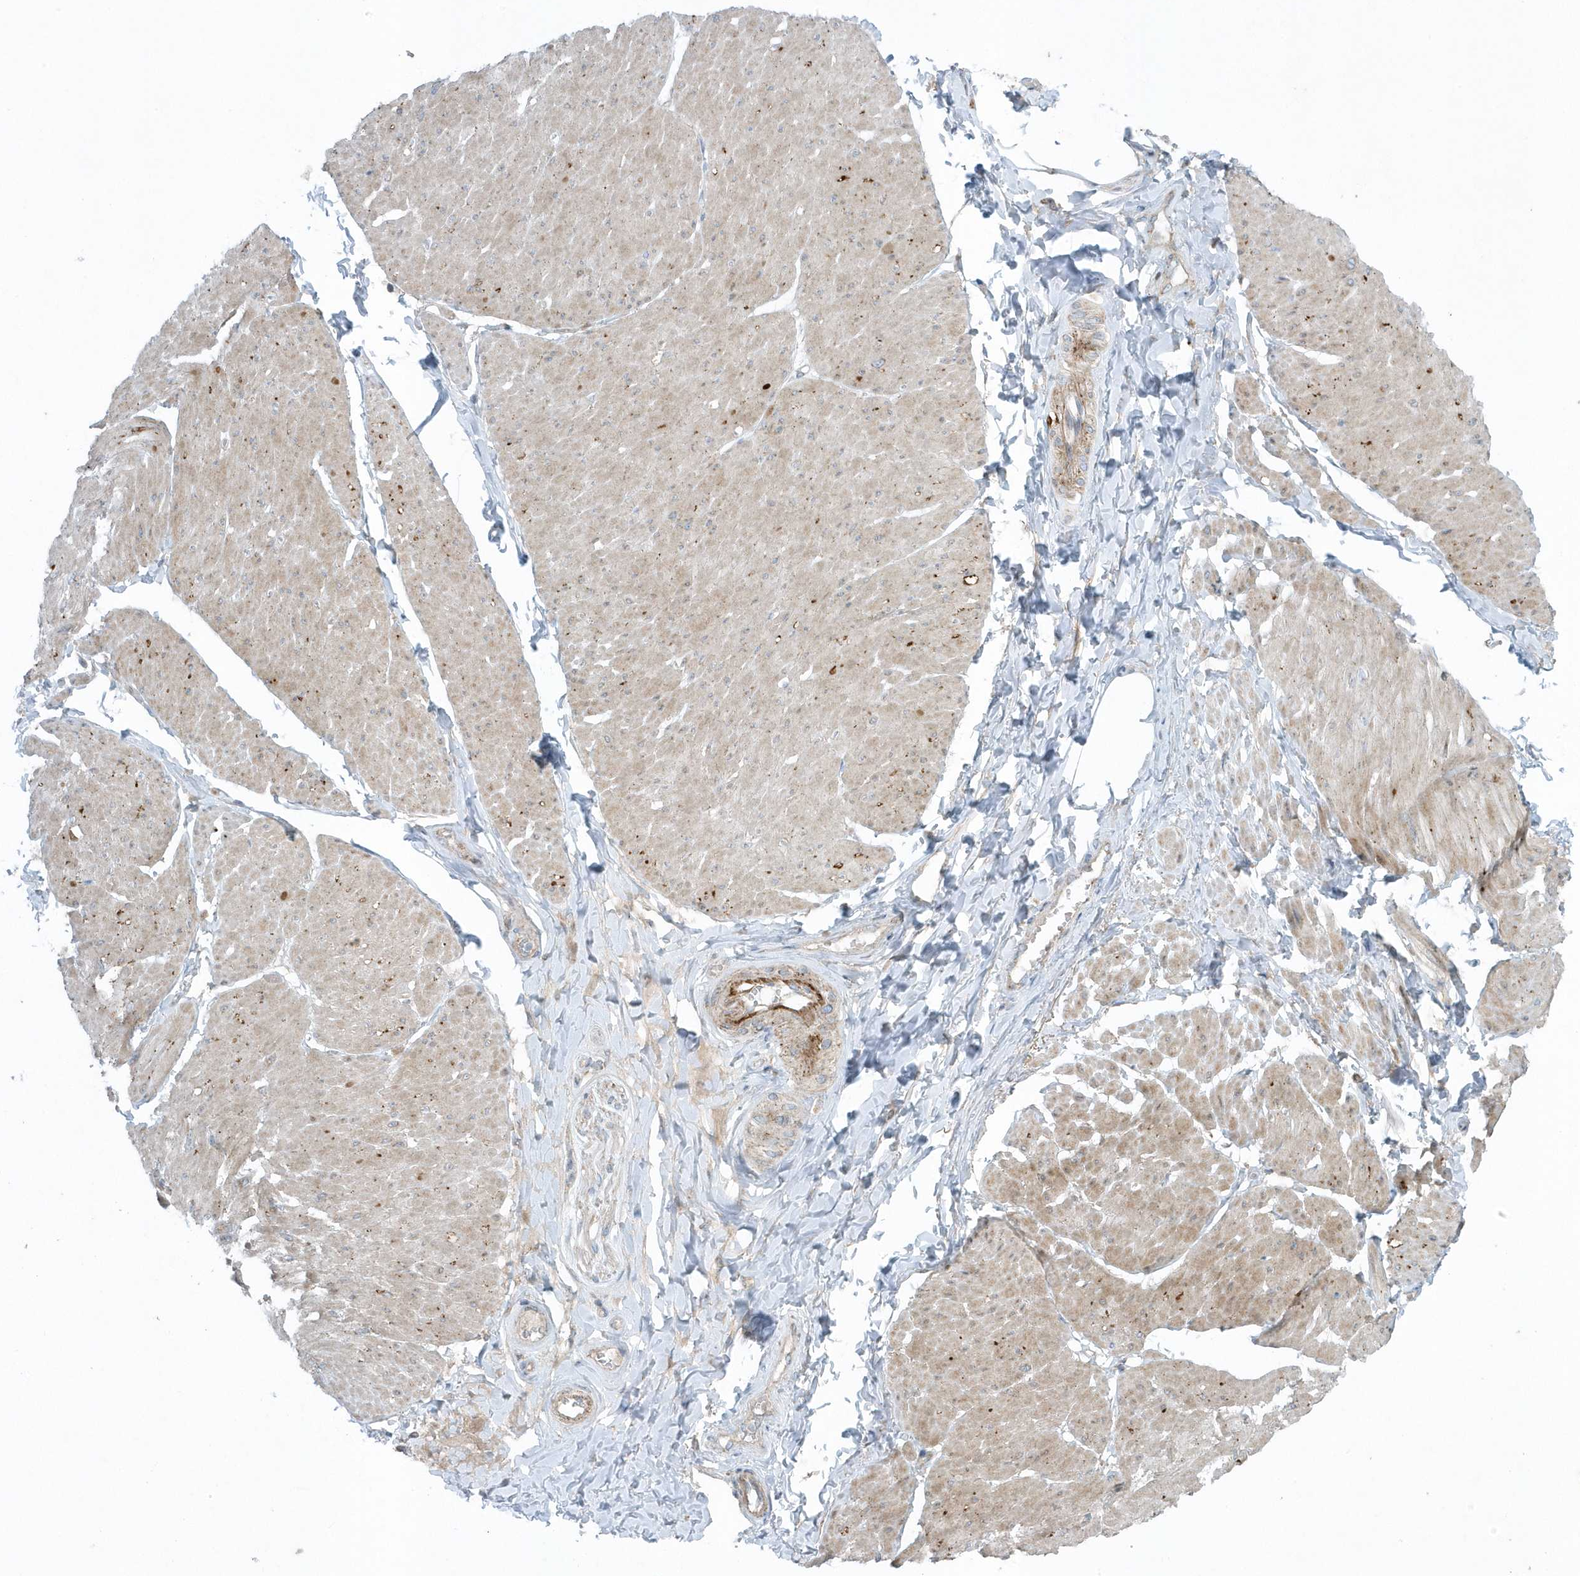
{"staining": {"intensity": "weak", "quantity": ">75%", "location": "cytoplasmic/membranous"}, "tissue": "smooth muscle", "cell_type": "Smooth muscle cells", "image_type": "normal", "snomed": [{"axis": "morphology", "description": "Urothelial carcinoma, High grade"}, {"axis": "topography", "description": "Urinary bladder"}], "caption": "Immunohistochemistry (IHC) photomicrograph of unremarkable smooth muscle: human smooth muscle stained using immunohistochemistry (IHC) displays low levels of weak protein expression localized specifically in the cytoplasmic/membranous of smooth muscle cells, appearing as a cytoplasmic/membranous brown color.", "gene": "SLC38A2", "patient": {"sex": "male", "age": 46}}